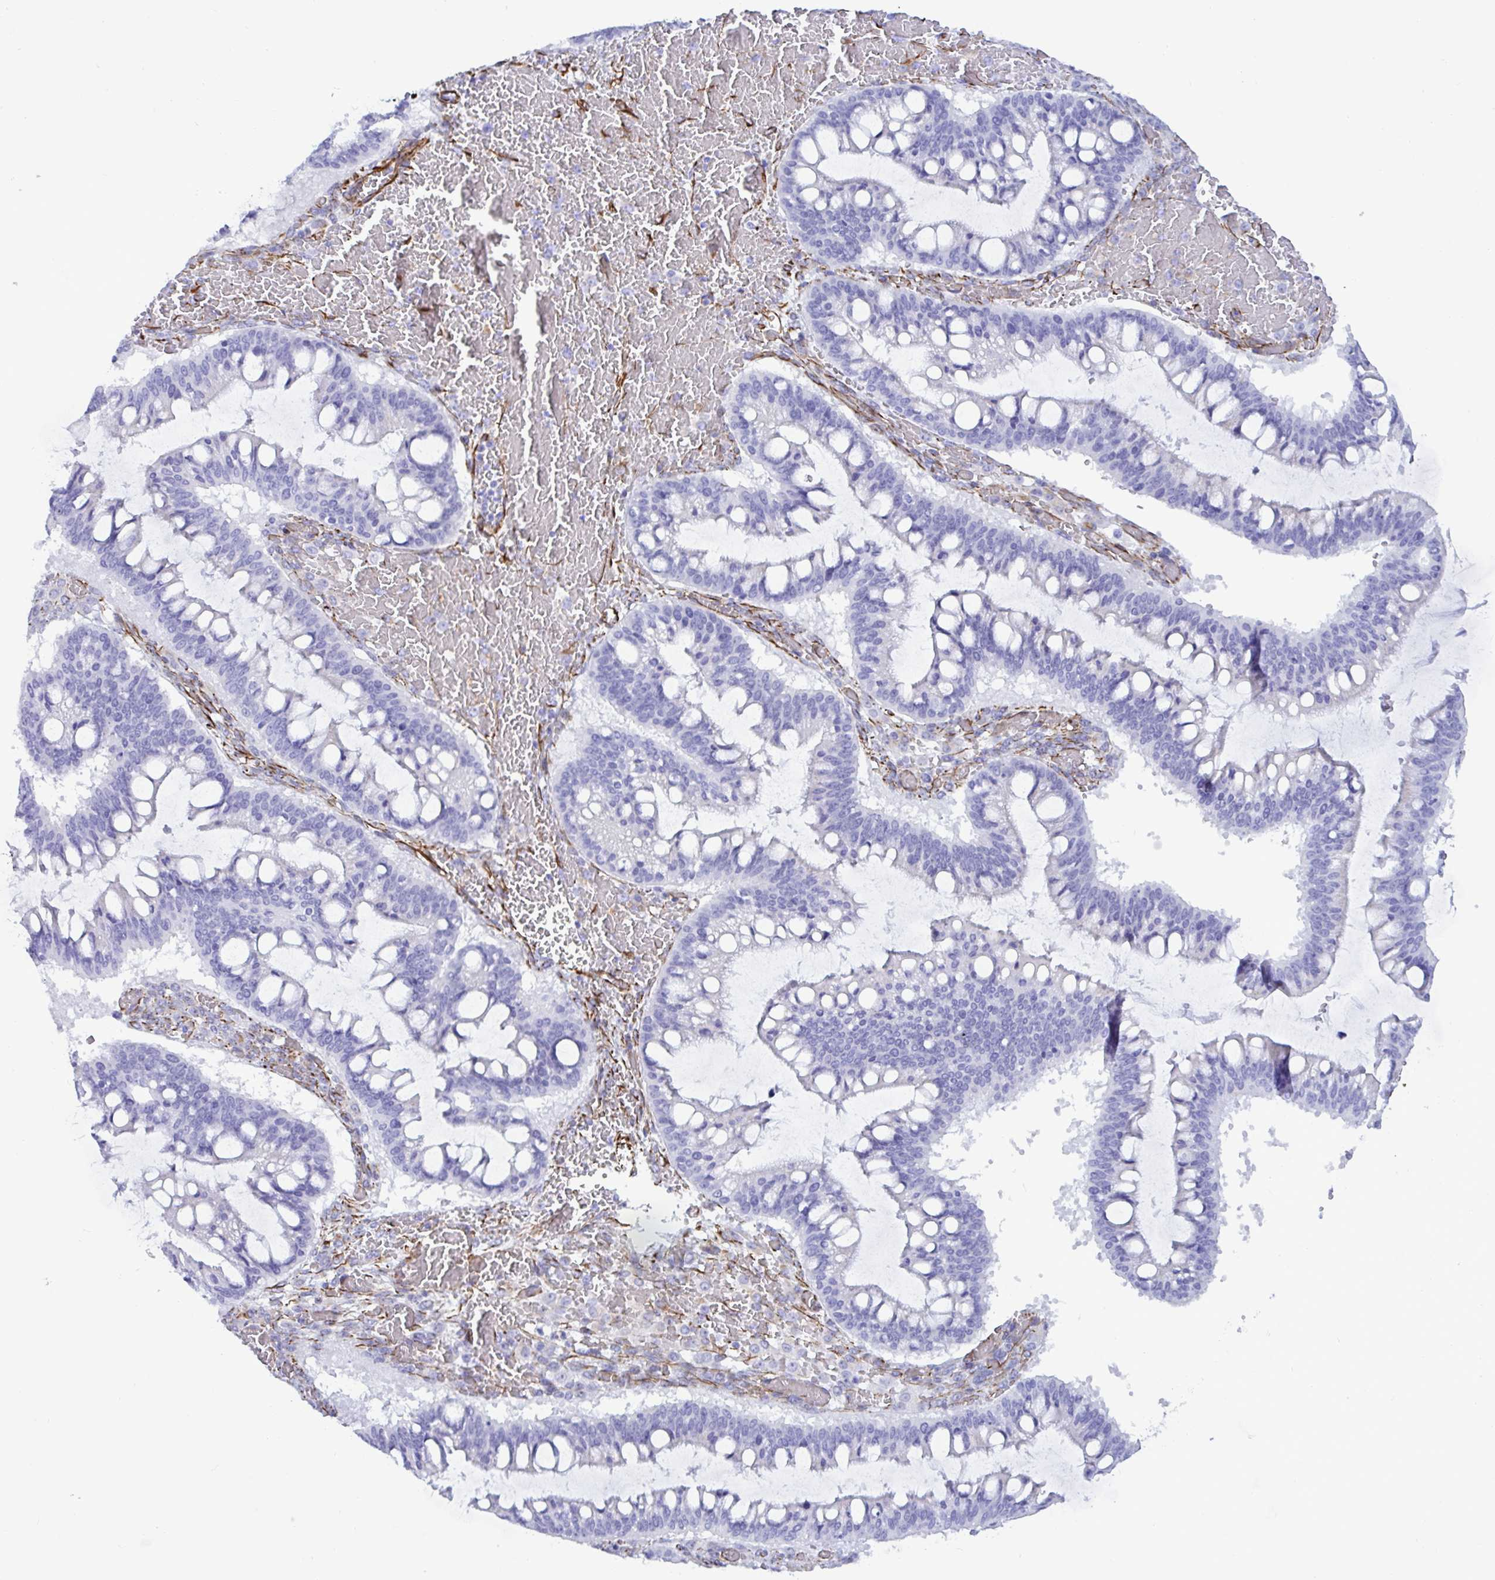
{"staining": {"intensity": "negative", "quantity": "none", "location": "none"}, "tissue": "ovarian cancer", "cell_type": "Tumor cells", "image_type": "cancer", "snomed": [{"axis": "morphology", "description": "Cystadenocarcinoma, mucinous, NOS"}, {"axis": "topography", "description": "Ovary"}], "caption": "Human ovarian cancer (mucinous cystadenocarcinoma) stained for a protein using IHC exhibits no expression in tumor cells.", "gene": "SMAD5", "patient": {"sex": "female", "age": 73}}